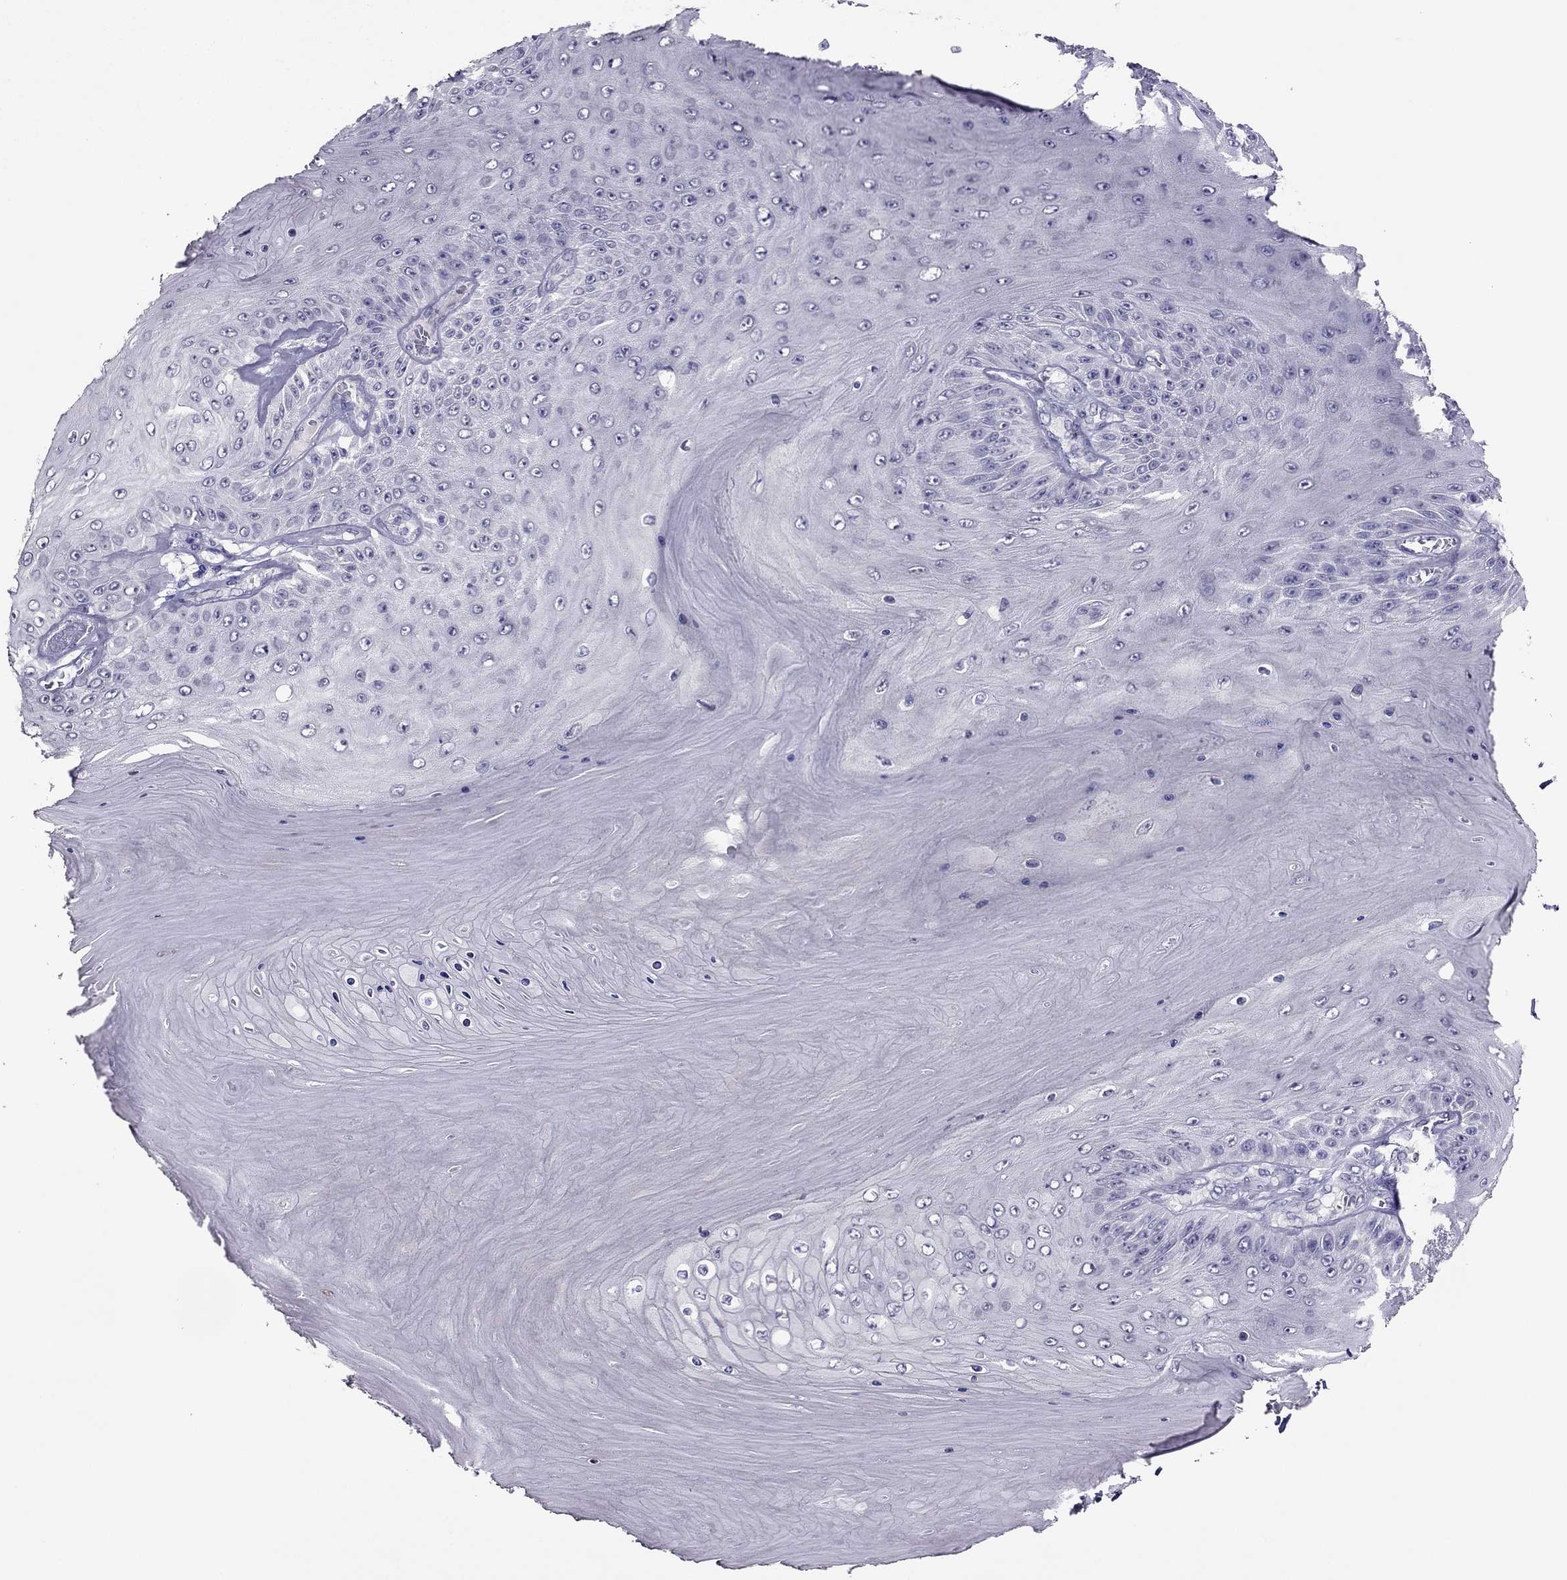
{"staining": {"intensity": "negative", "quantity": "none", "location": "none"}, "tissue": "skin cancer", "cell_type": "Tumor cells", "image_type": "cancer", "snomed": [{"axis": "morphology", "description": "Squamous cell carcinoma, NOS"}, {"axis": "topography", "description": "Skin"}], "caption": "Skin cancer (squamous cell carcinoma) was stained to show a protein in brown. There is no significant expression in tumor cells.", "gene": "RHO", "patient": {"sex": "male", "age": 62}}